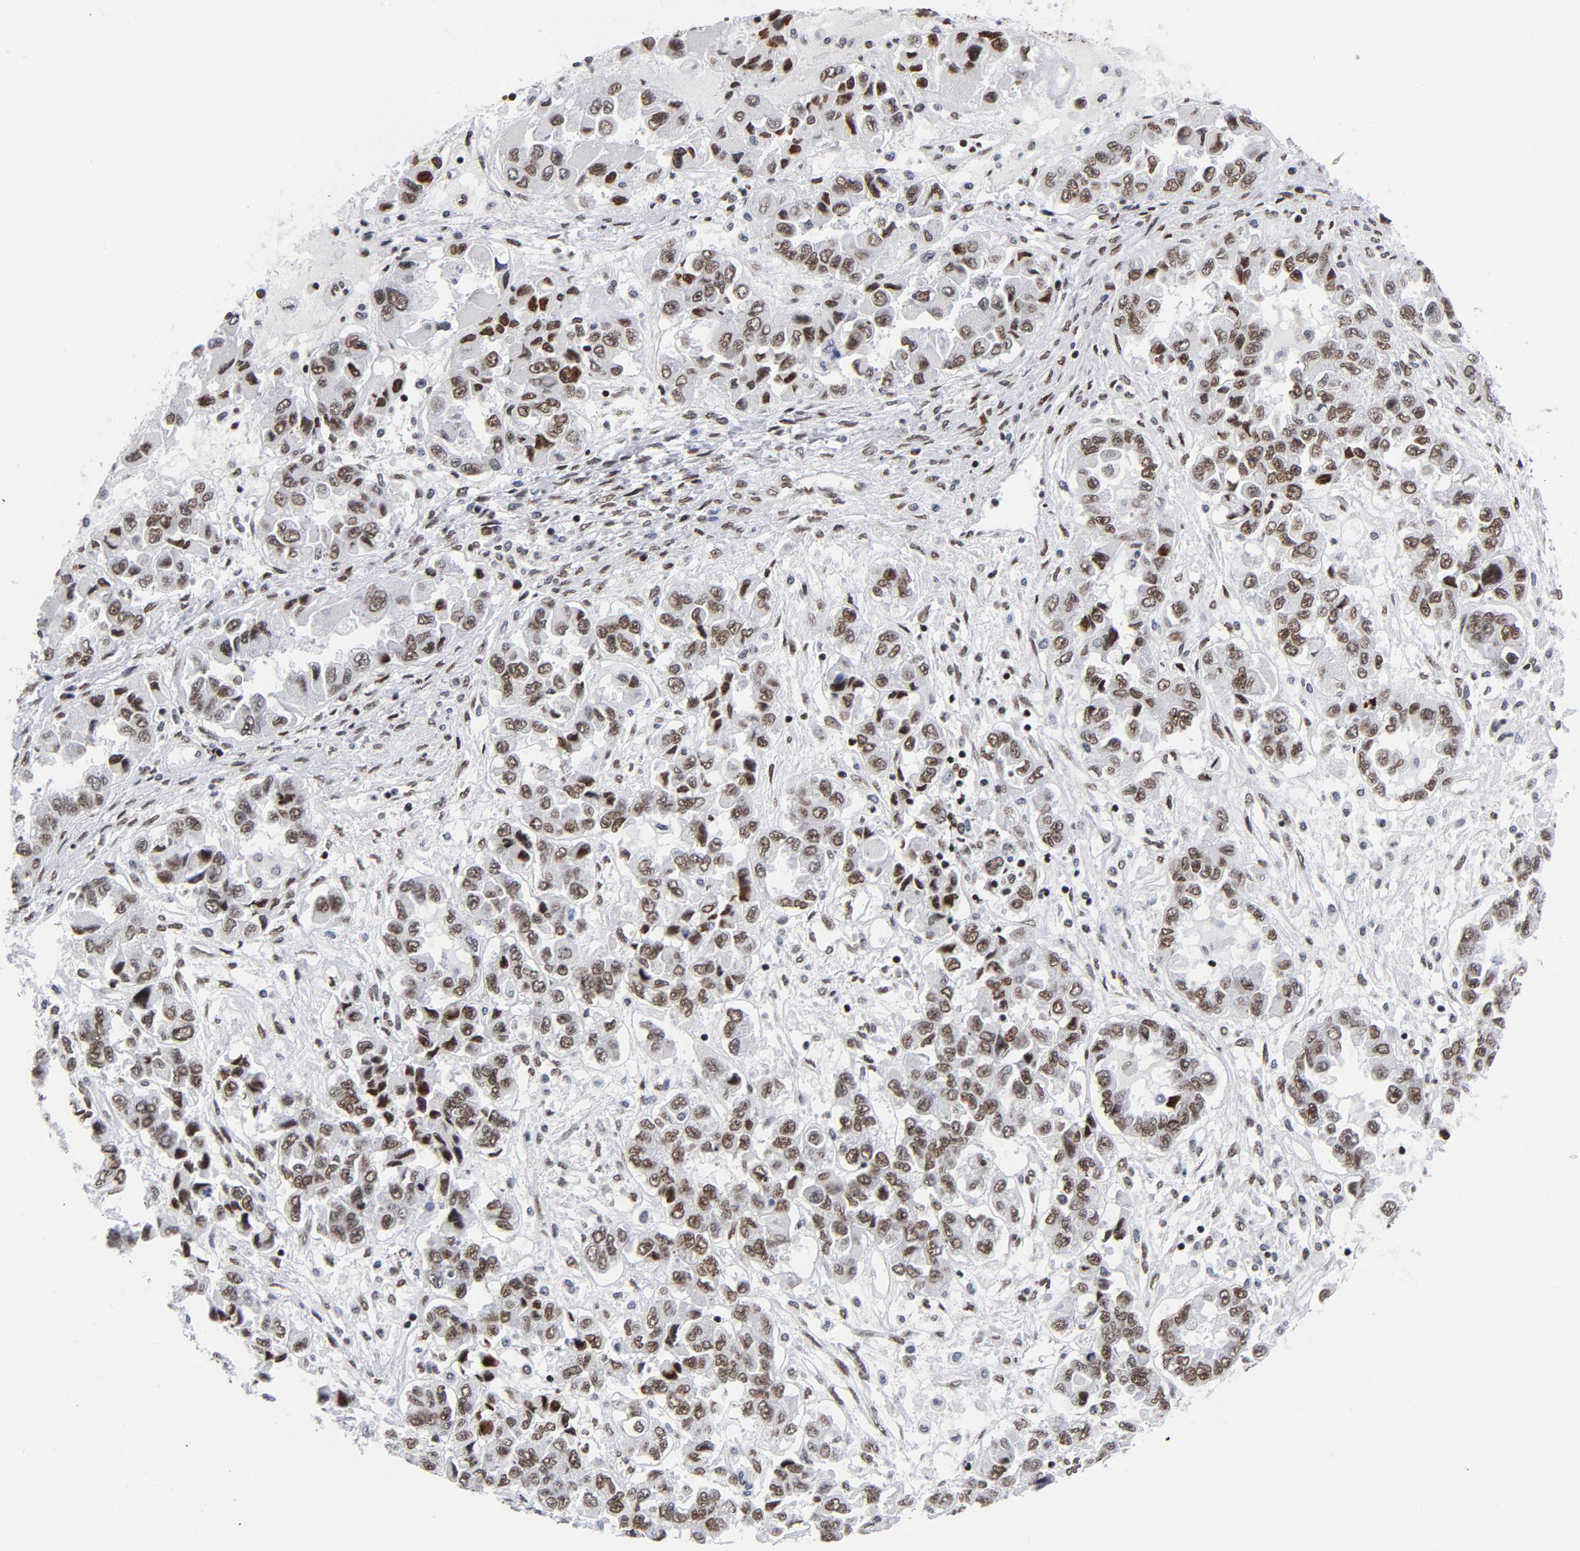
{"staining": {"intensity": "moderate", "quantity": ">75%", "location": "nuclear"}, "tissue": "ovarian cancer", "cell_type": "Tumor cells", "image_type": "cancer", "snomed": [{"axis": "morphology", "description": "Cystadenocarcinoma, serous, NOS"}, {"axis": "topography", "description": "Ovary"}], "caption": "Human serous cystadenocarcinoma (ovarian) stained with a brown dye displays moderate nuclear positive staining in about >75% of tumor cells.", "gene": "TOP2B", "patient": {"sex": "female", "age": 84}}